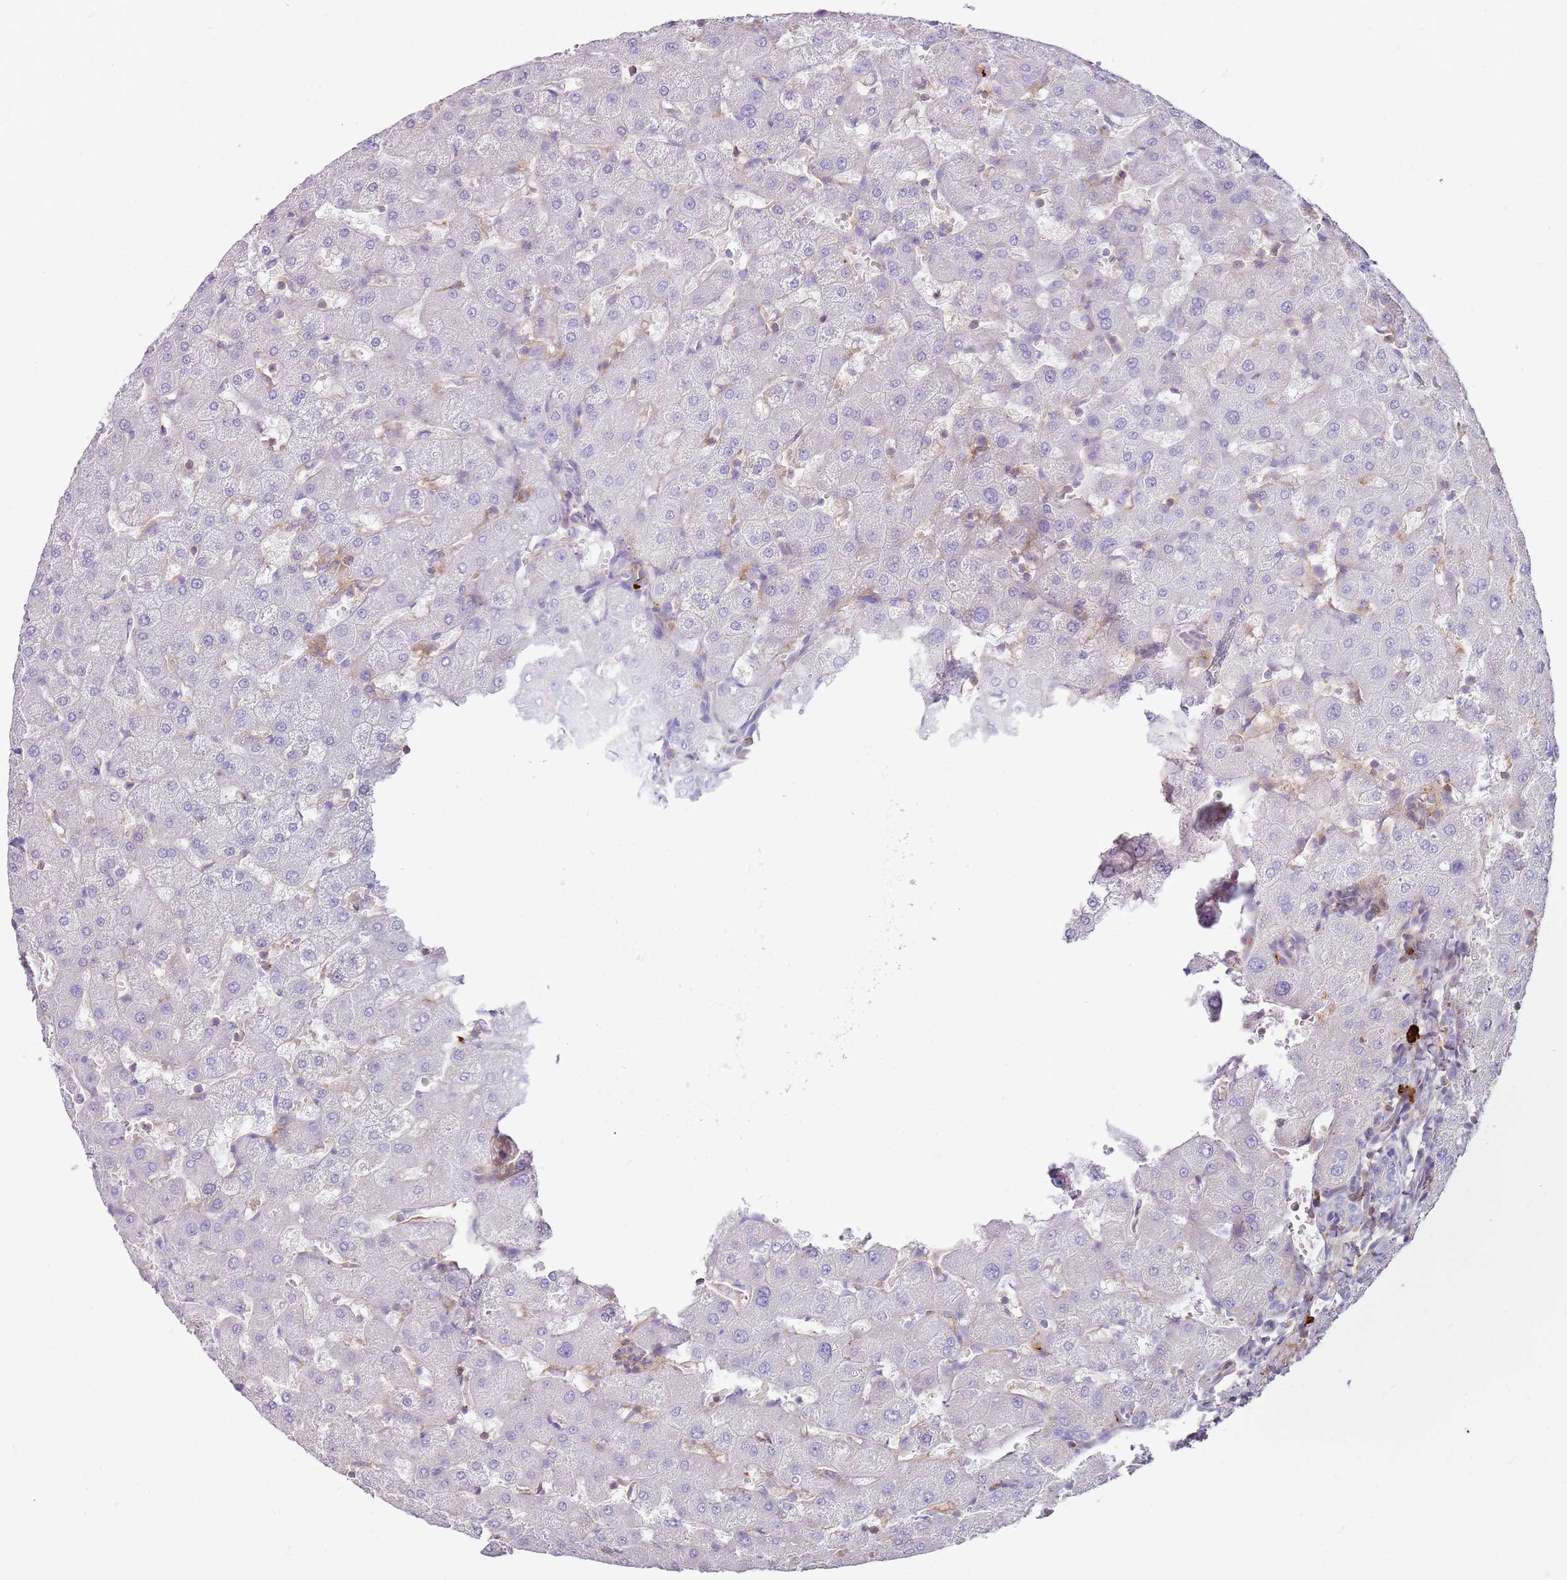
{"staining": {"intensity": "negative", "quantity": "none", "location": "none"}, "tissue": "liver", "cell_type": "Cholangiocytes", "image_type": "normal", "snomed": [{"axis": "morphology", "description": "Normal tissue, NOS"}, {"axis": "topography", "description": "Liver"}], "caption": "IHC of normal human liver reveals no expression in cholangiocytes.", "gene": "FPR1", "patient": {"sex": "female", "age": 63}}